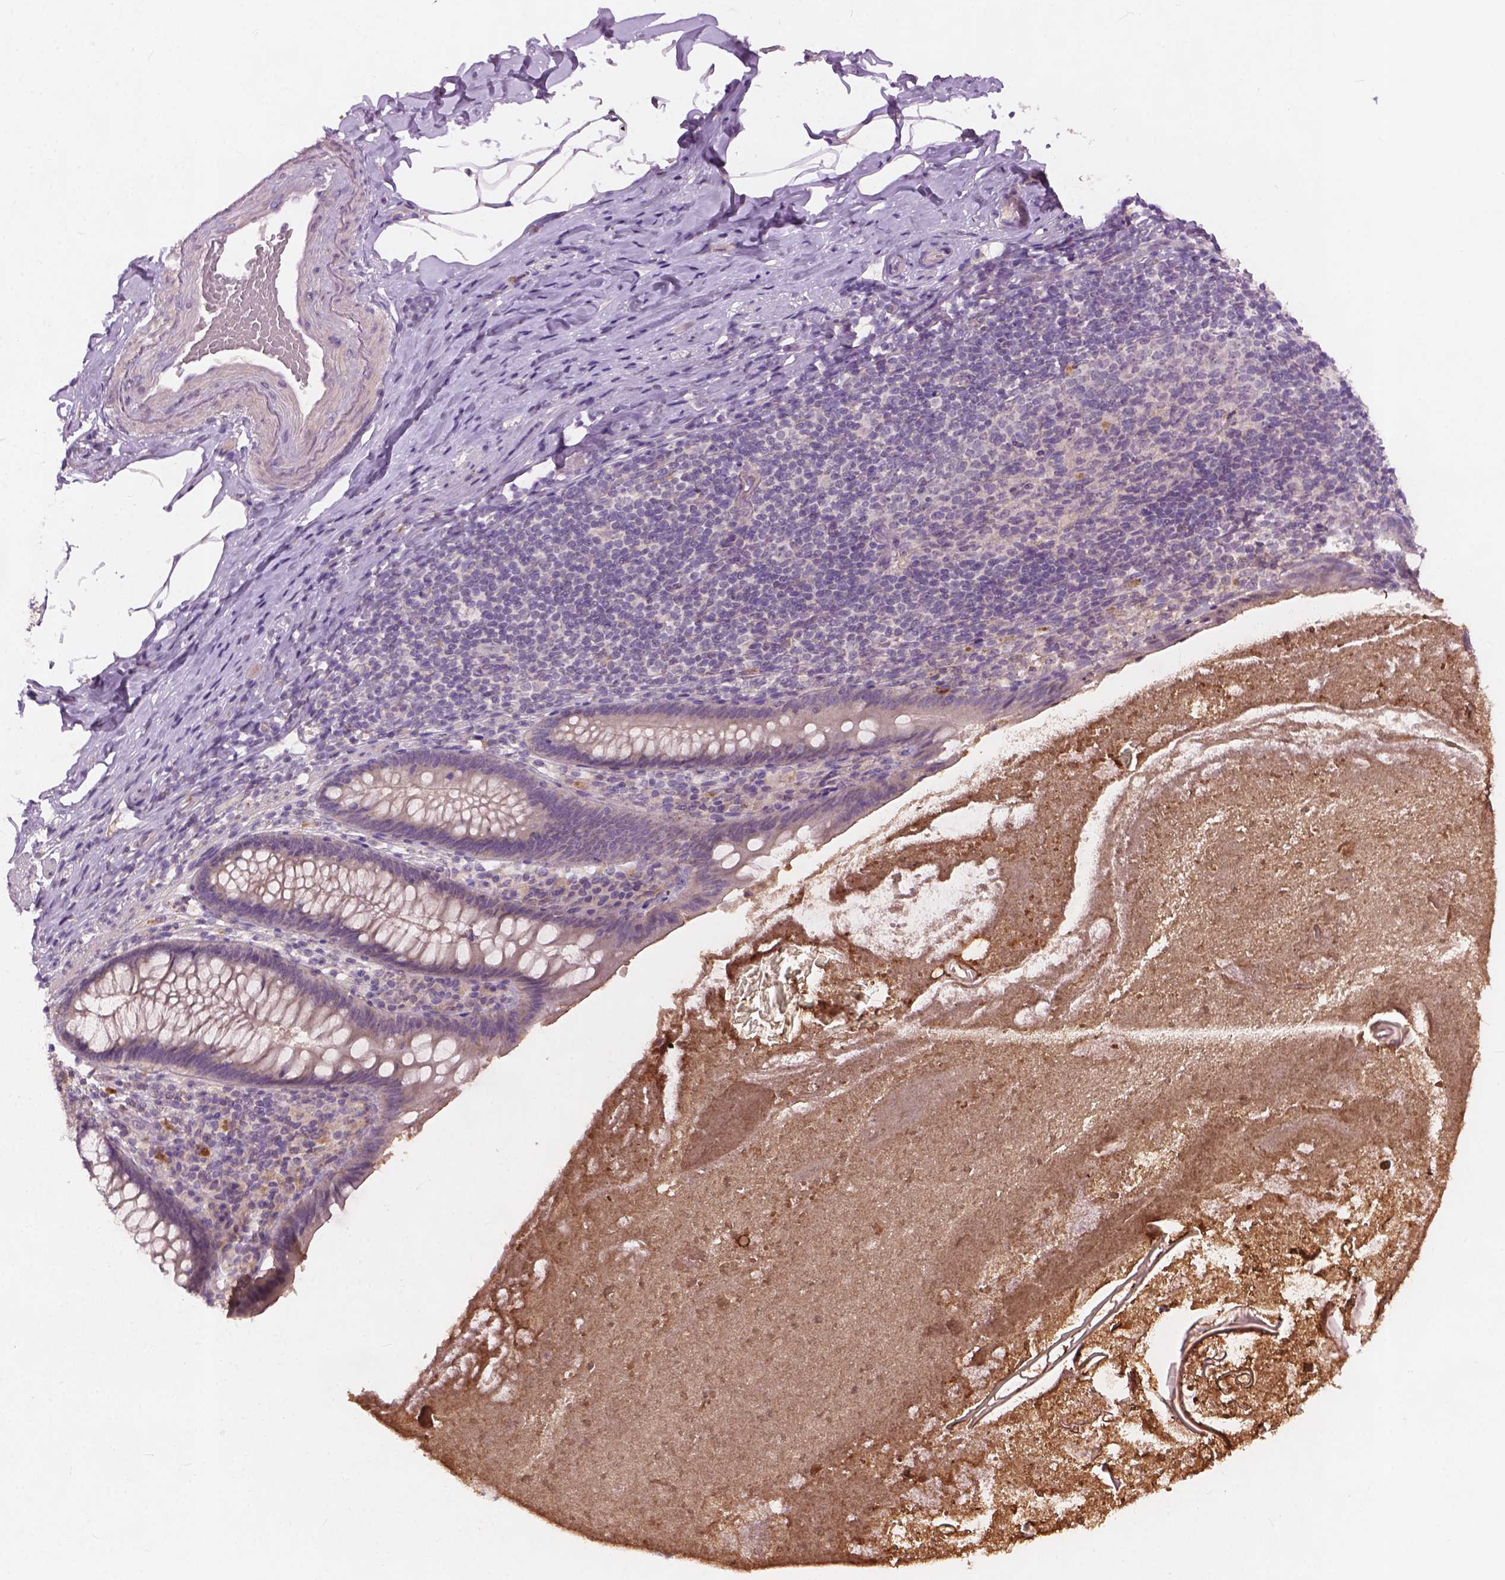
{"staining": {"intensity": "negative", "quantity": "none", "location": "none"}, "tissue": "appendix", "cell_type": "Glandular cells", "image_type": "normal", "snomed": [{"axis": "morphology", "description": "Normal tissue, NOS"}, {"axis": "topography", "description": "Appendix"}], "caption": "A high-resolution photomicrograph shows immunohistochemistry staining of benign appendix, which exhibits no significant positivity in glandular cells.", "gene": "KRT17", "patient": {"sex": "male", "age": 47}}